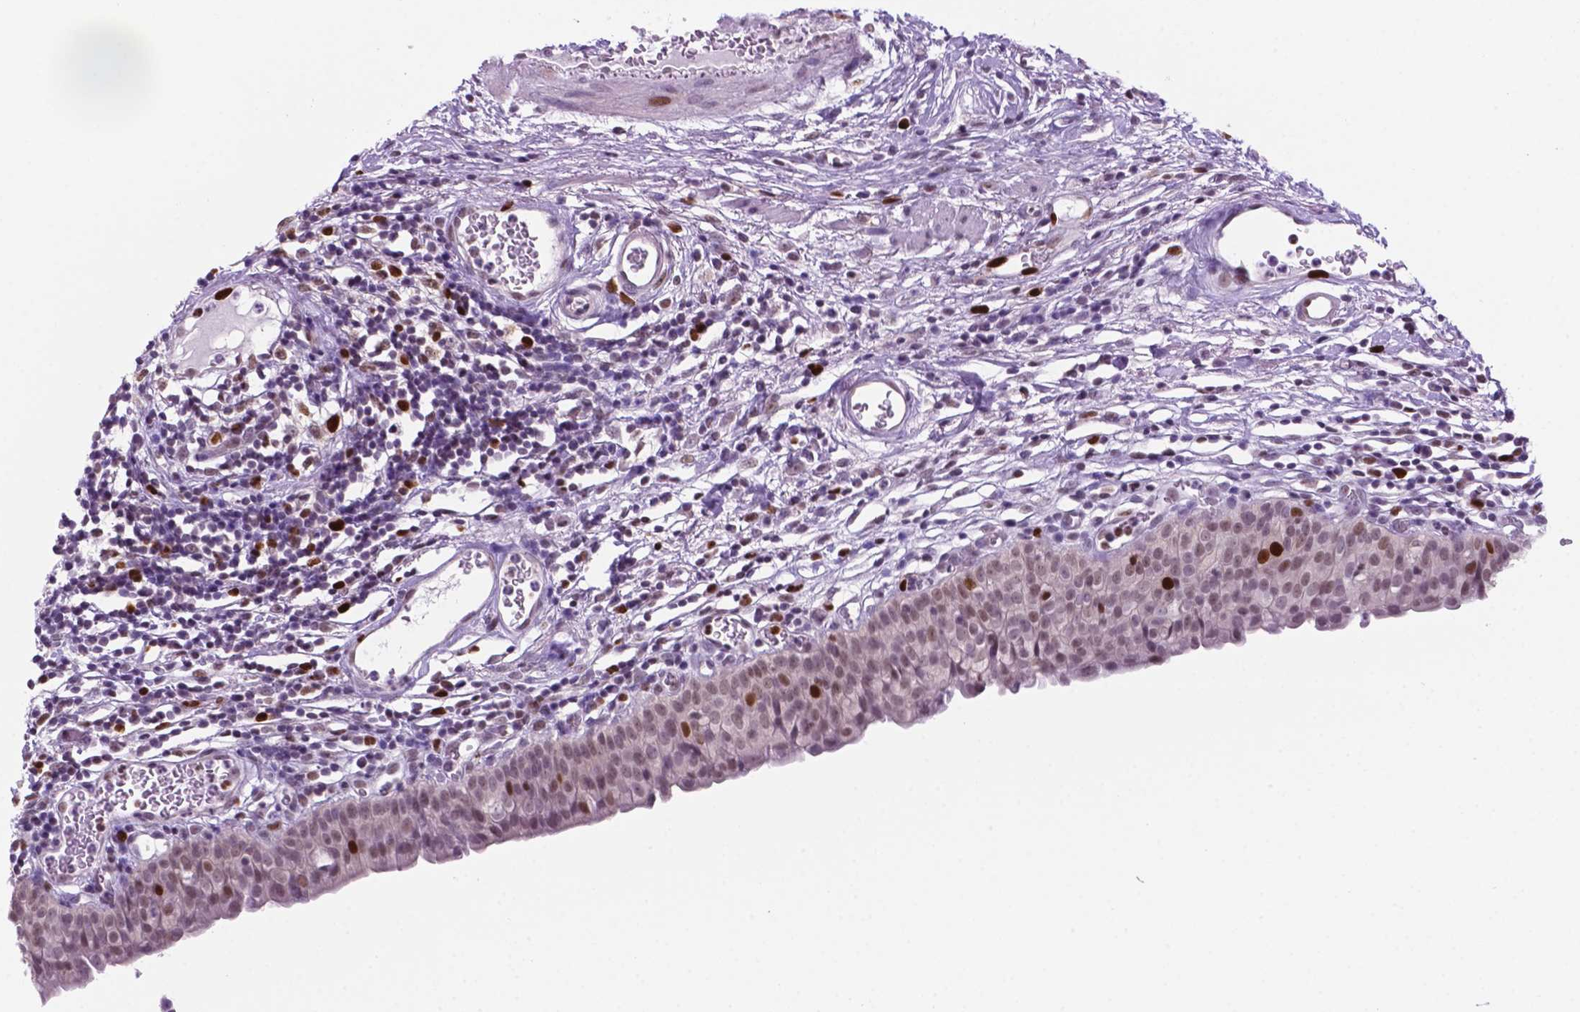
{"staining": {"intensity": "moderate", "quantity": ">75%", "location": "nuclear"}, "tissue": "urinary bladder", "cell_type": "Urothelial cells", "image_type": "normal", "snomed": [{"axis": "morphology", "description": "Normal tissue, NOS"}, {"axis": "morphology", "description": "Inflammation, NOS"}, {"axis": "topography", "description": "Urinary bladder"}], "caption": "Immunohistochemistry (DAB (3,3'-diaminobenzidine)) staining of benign human urinary bladder displays moderate nuclear protein expression in approximately >75% of urothelial cells. Immunohistochemistry stains the protein of interest in brown and the nuclei are stained blue.", "gene": "NCAPH2", "patient": {"sex": "male", "age": 57}}